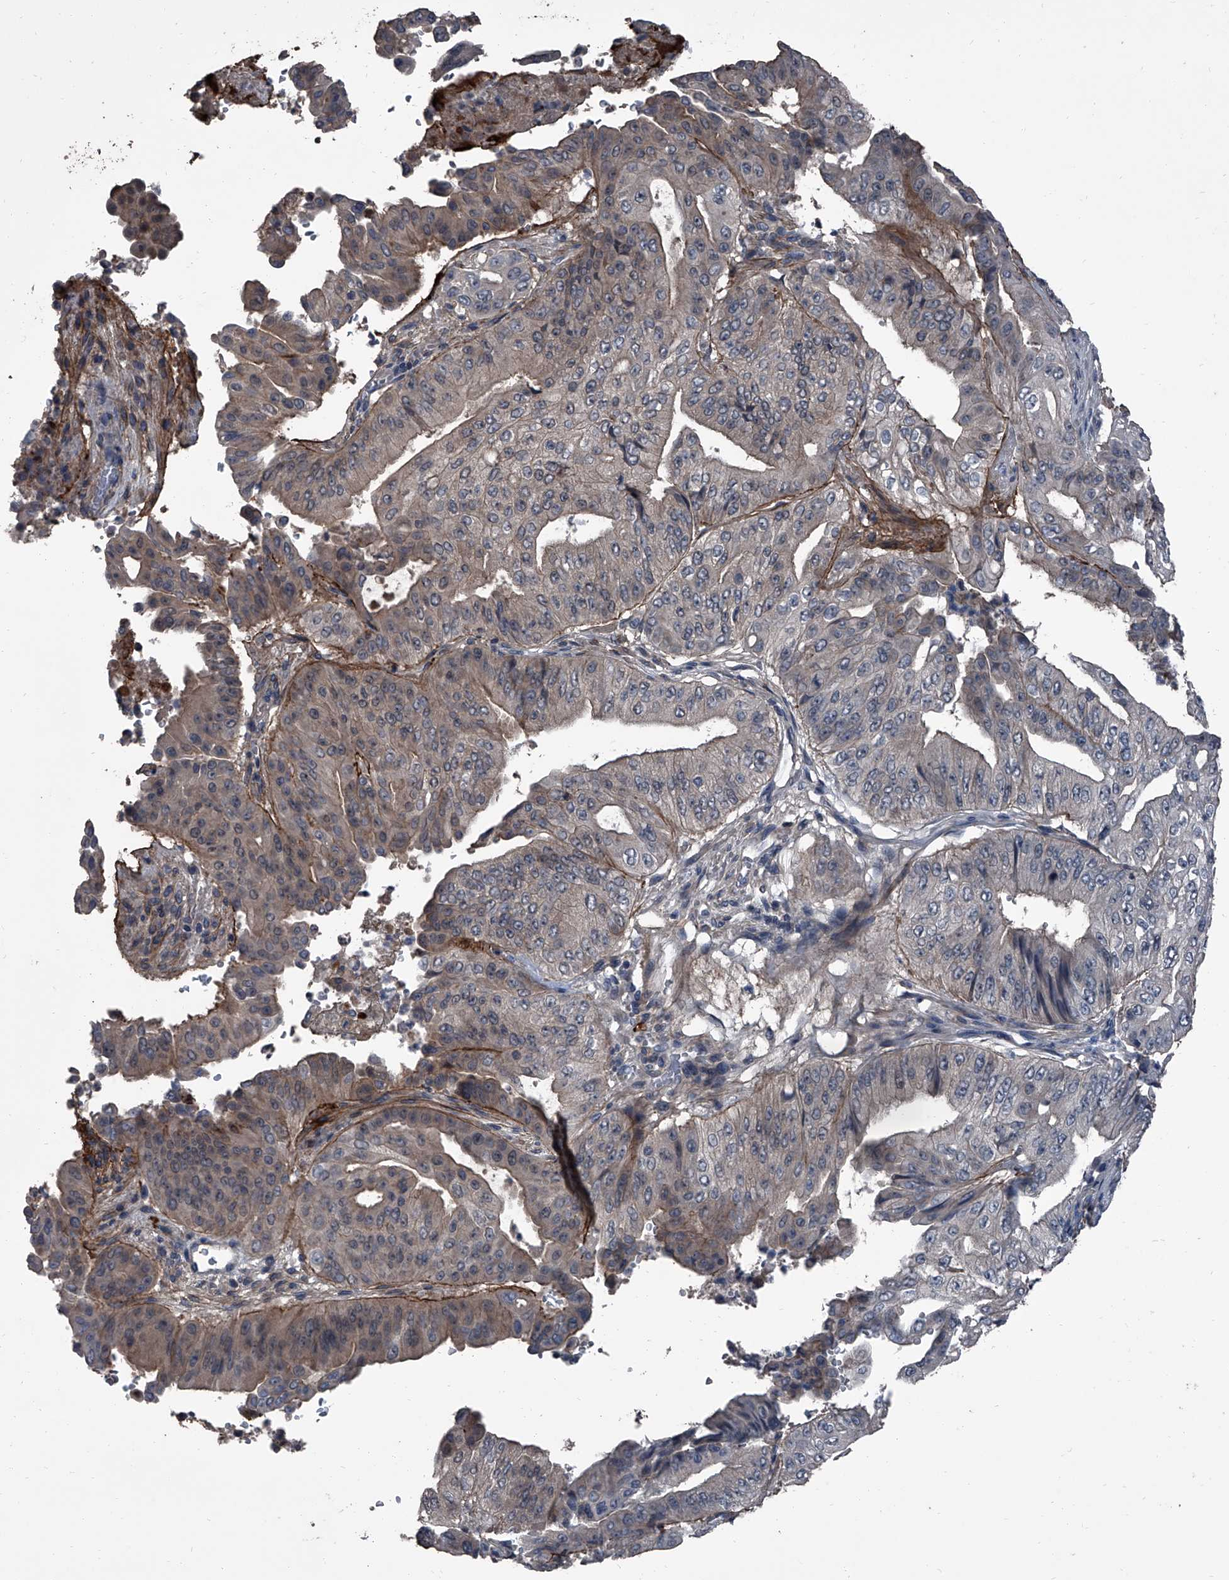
{"staining": {"intensity": "weak", "quantity": "25%-75%", "location": "cytoplasmic/membranous"}, "tissue": "pancreatic cancer", "cell_type": "Tumor cells", "image_type": "cancer", "snomed": [{"axis": "morphology", "description": "Adenocarcinoma, NOS"}, {"axis": "topography", "description": "Pancreas"}], "caption": "This image reveals IHC staining of human pancreatic cancer, with low weak cytoplasmic/membranous staining in approximately 25%-75% of tumor cells.", "gene": "OARD1", "patient": {"sex": "female", "age": 77}}